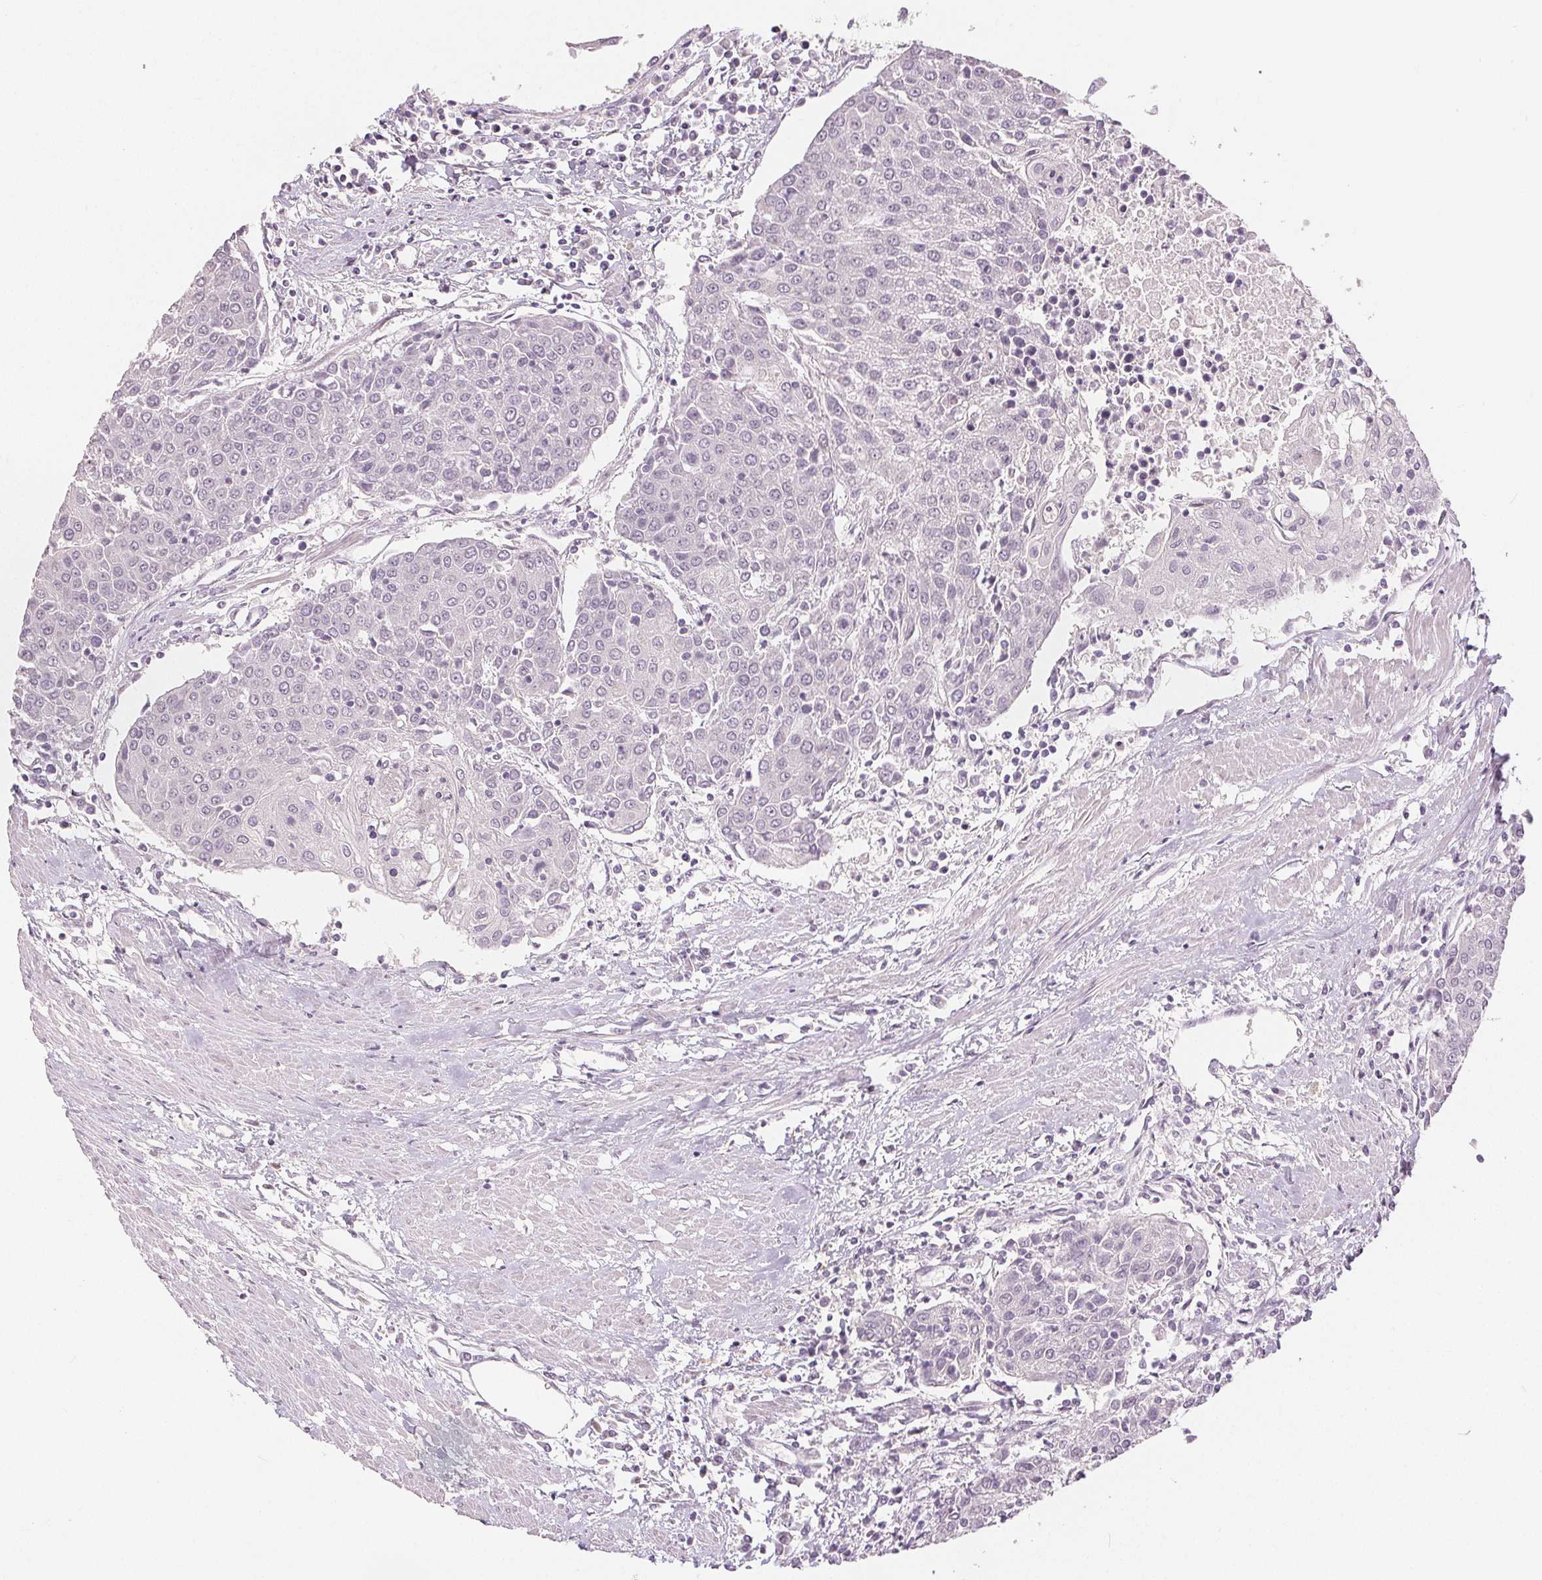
{"staining": {"intensity": "negative", "quantity": "none", "location": "none"}, "tissue": "urothelial cancer", "cell_type": "Tumor cells", "image_type": "cancer", "snomed": [{"axis": "morphology", "description": "Urothelial carcinoma, High grade"}, {"axis": "topography", "description": "Urinary bladder"}], "caption": "High-grade urothelial carcinoma was stained to show a protein in brown. There is no significant staining in tumor cells.", "gene": "SLC27A5", "patient": {"sex": "female", "age": 85}}